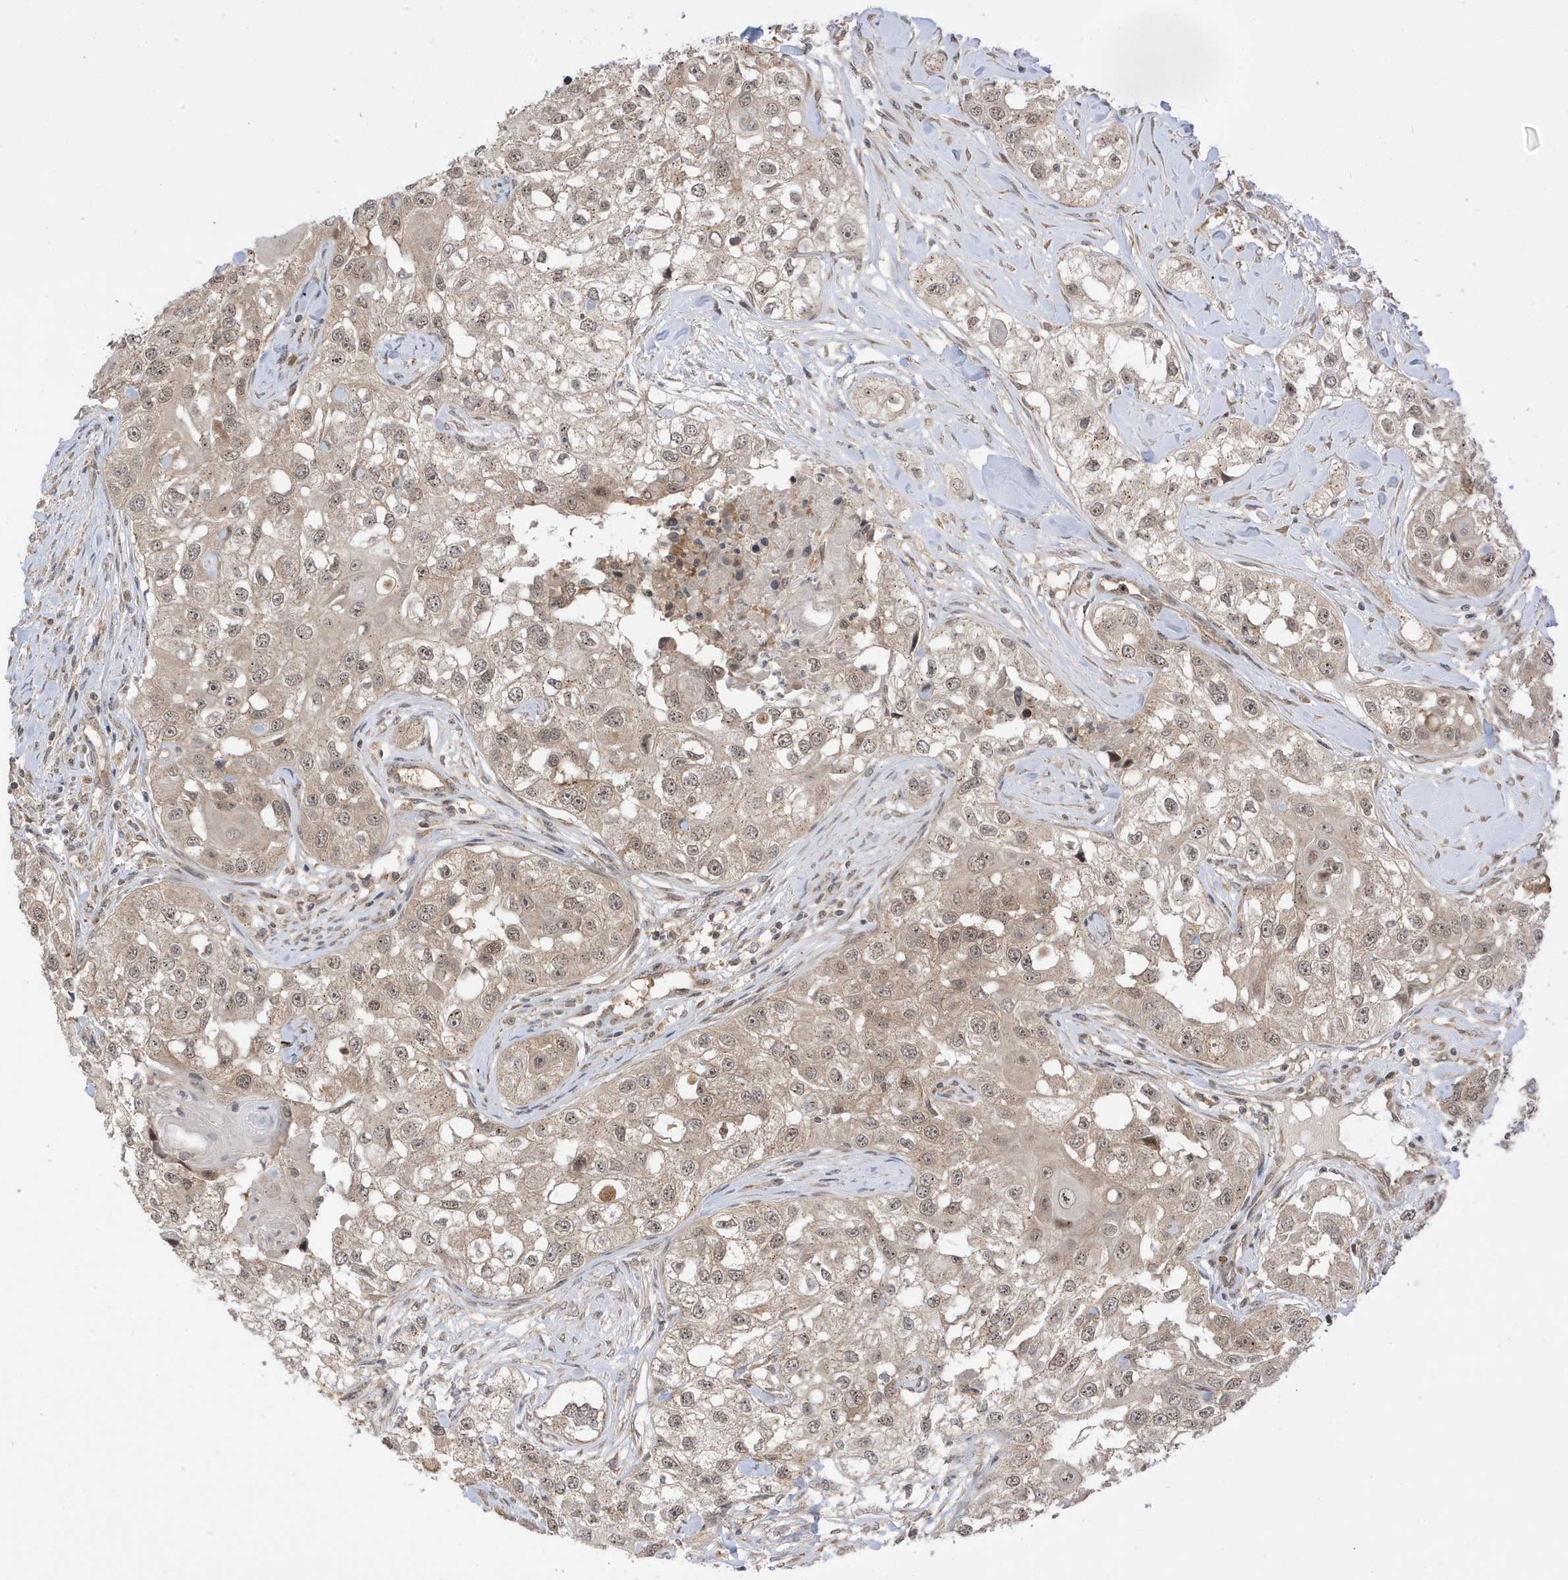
{"staining": {"intensity": "weak", "quantity": ">75%", "location": "cytoplasmic/membranous,nuclear"}, "tissue": "head and neck cancer", "cell_type": "Tumor cells", "image_type": "cancer", "snomed": [{"axis": "morphology", "description": "Normal tissue, NOS"}, {"axis": "morphology", "description": "Squamous cell carcinoma, NOS"}, {"axis": "topography", "description": "Skeletal muscle"}, {"axis": "topography", "description": "Head-Neck"}], "caption": "A high-resolution image shows immunohistochemistry (IHC) staining of head and neck cancer (squamous cell carcinoma), which shows weak cytoplasmic/membranous and nuclear staining in about >75% of tumor cells.", "gene": "TAB3", "patient": {"sex": "male", "age": 51}}